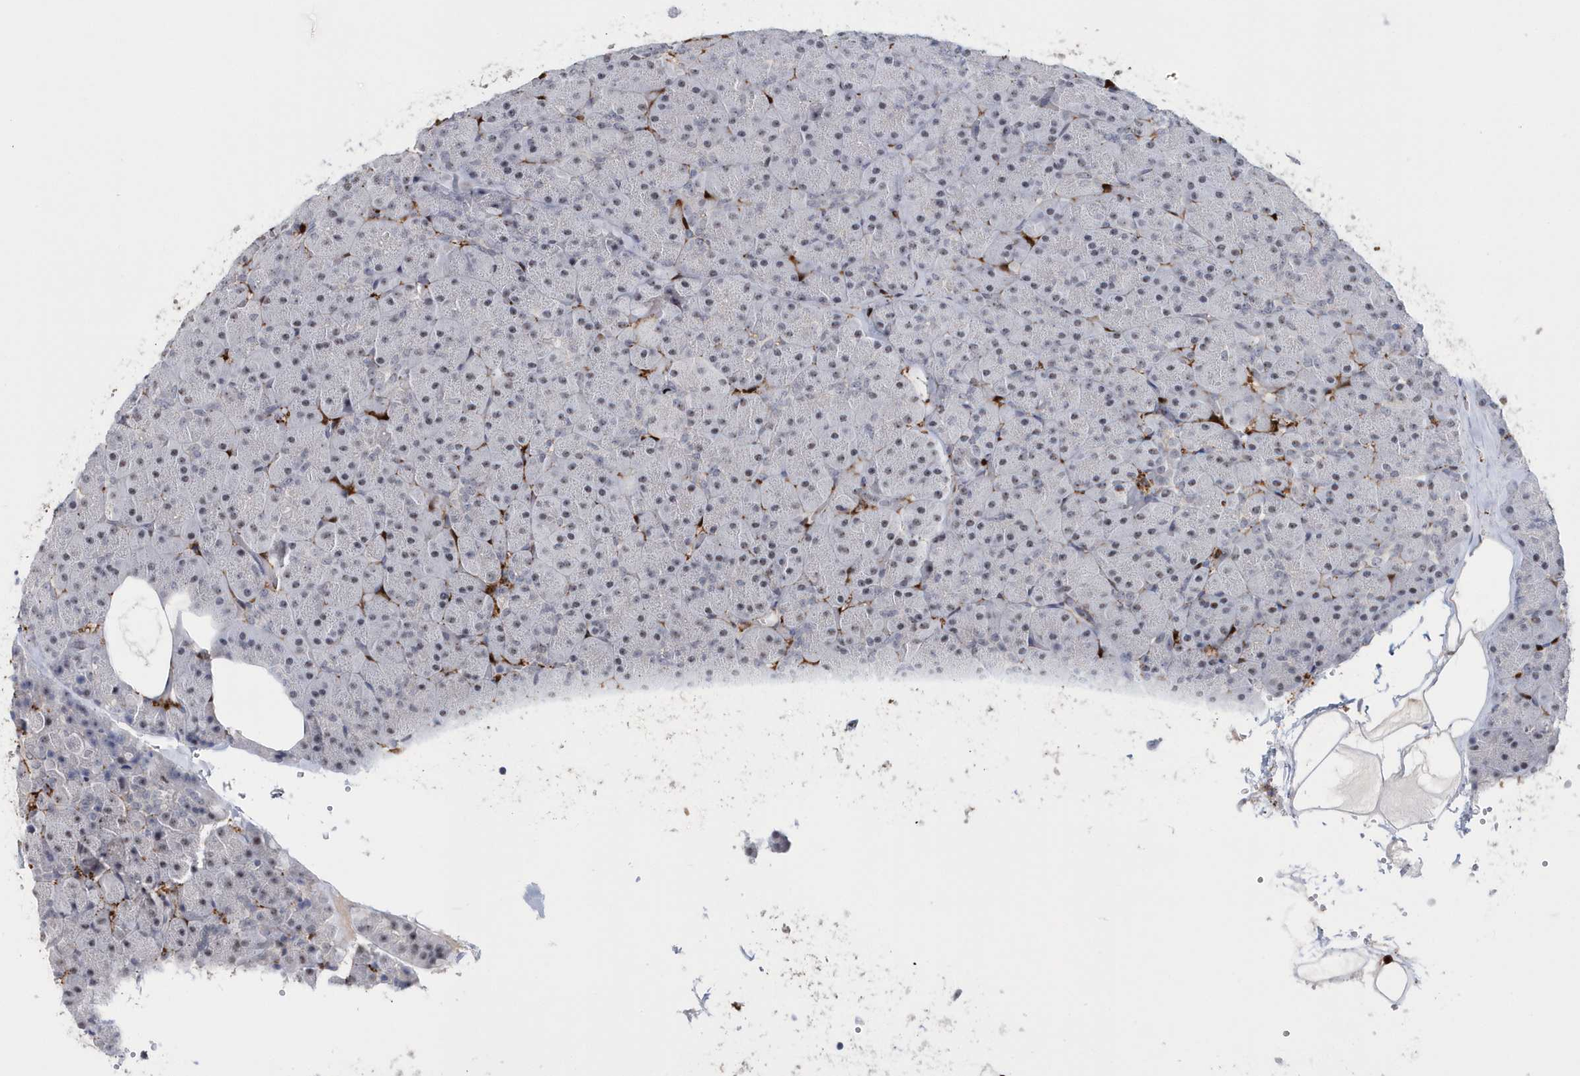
{"staining": {"intensity": "moderate", "quantity": "<25%", "location": "nuclear"}, "tissue": "pancreas", "cell_type": "Exocrine glandular cells", "image_type": "normal", "snomed": [{"axis": "morphology", "description": "Normal tissue, NOS"}, {"axis": "topography", "description": "Pancreas"}], "caption": "Immunohistochemistry (IHC) micrograph of benign pancreas: pancreas stained using IHC exhibits low levels of moderate protein expression localized specifically in the nuclear of exocrine glandular cells, appearing as a nuclear brown color.", "gene": "ASCL4", "patient": {"sex": "male", "age": 36}}